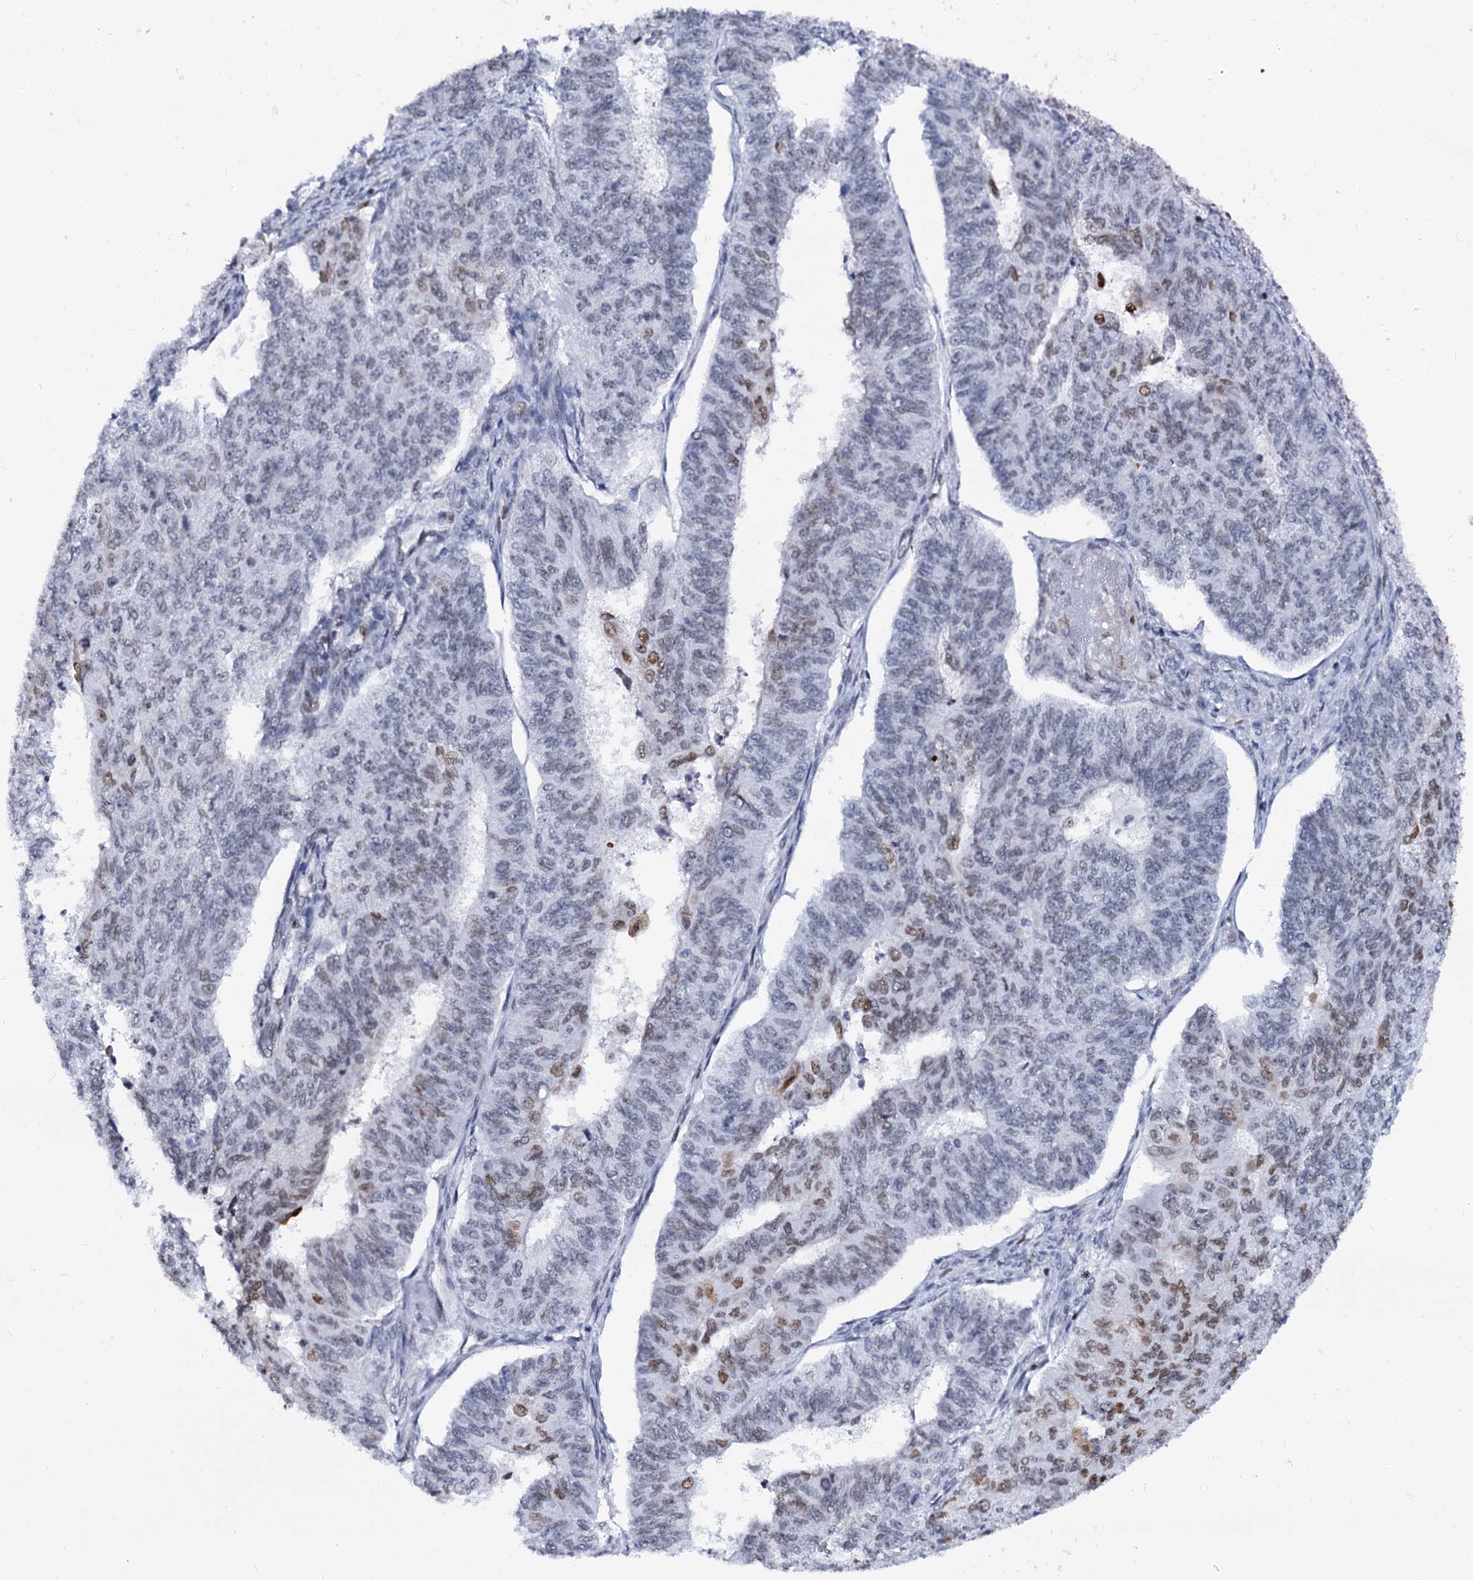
{"staining": {"intensity": "strong", "quantity": "<25%", "location": "nuclear"}, "tissue": "endometrial cancer", "cell_type": "Tumor cells", "image_type": "cancer", "snomed": [{"axis": "morphology", "description": "Adenocarcinoma, NOS"}, {"axis": "topography", "description": "Endometrium"}], "caption": "Immunohistochemical staining of endometrial adenocarcinoma exhibits strong nuclear protein positivity in about <25% of tumor cells.", "gene": "CMAS", "patient": {"sex": "female", "age": 32}}